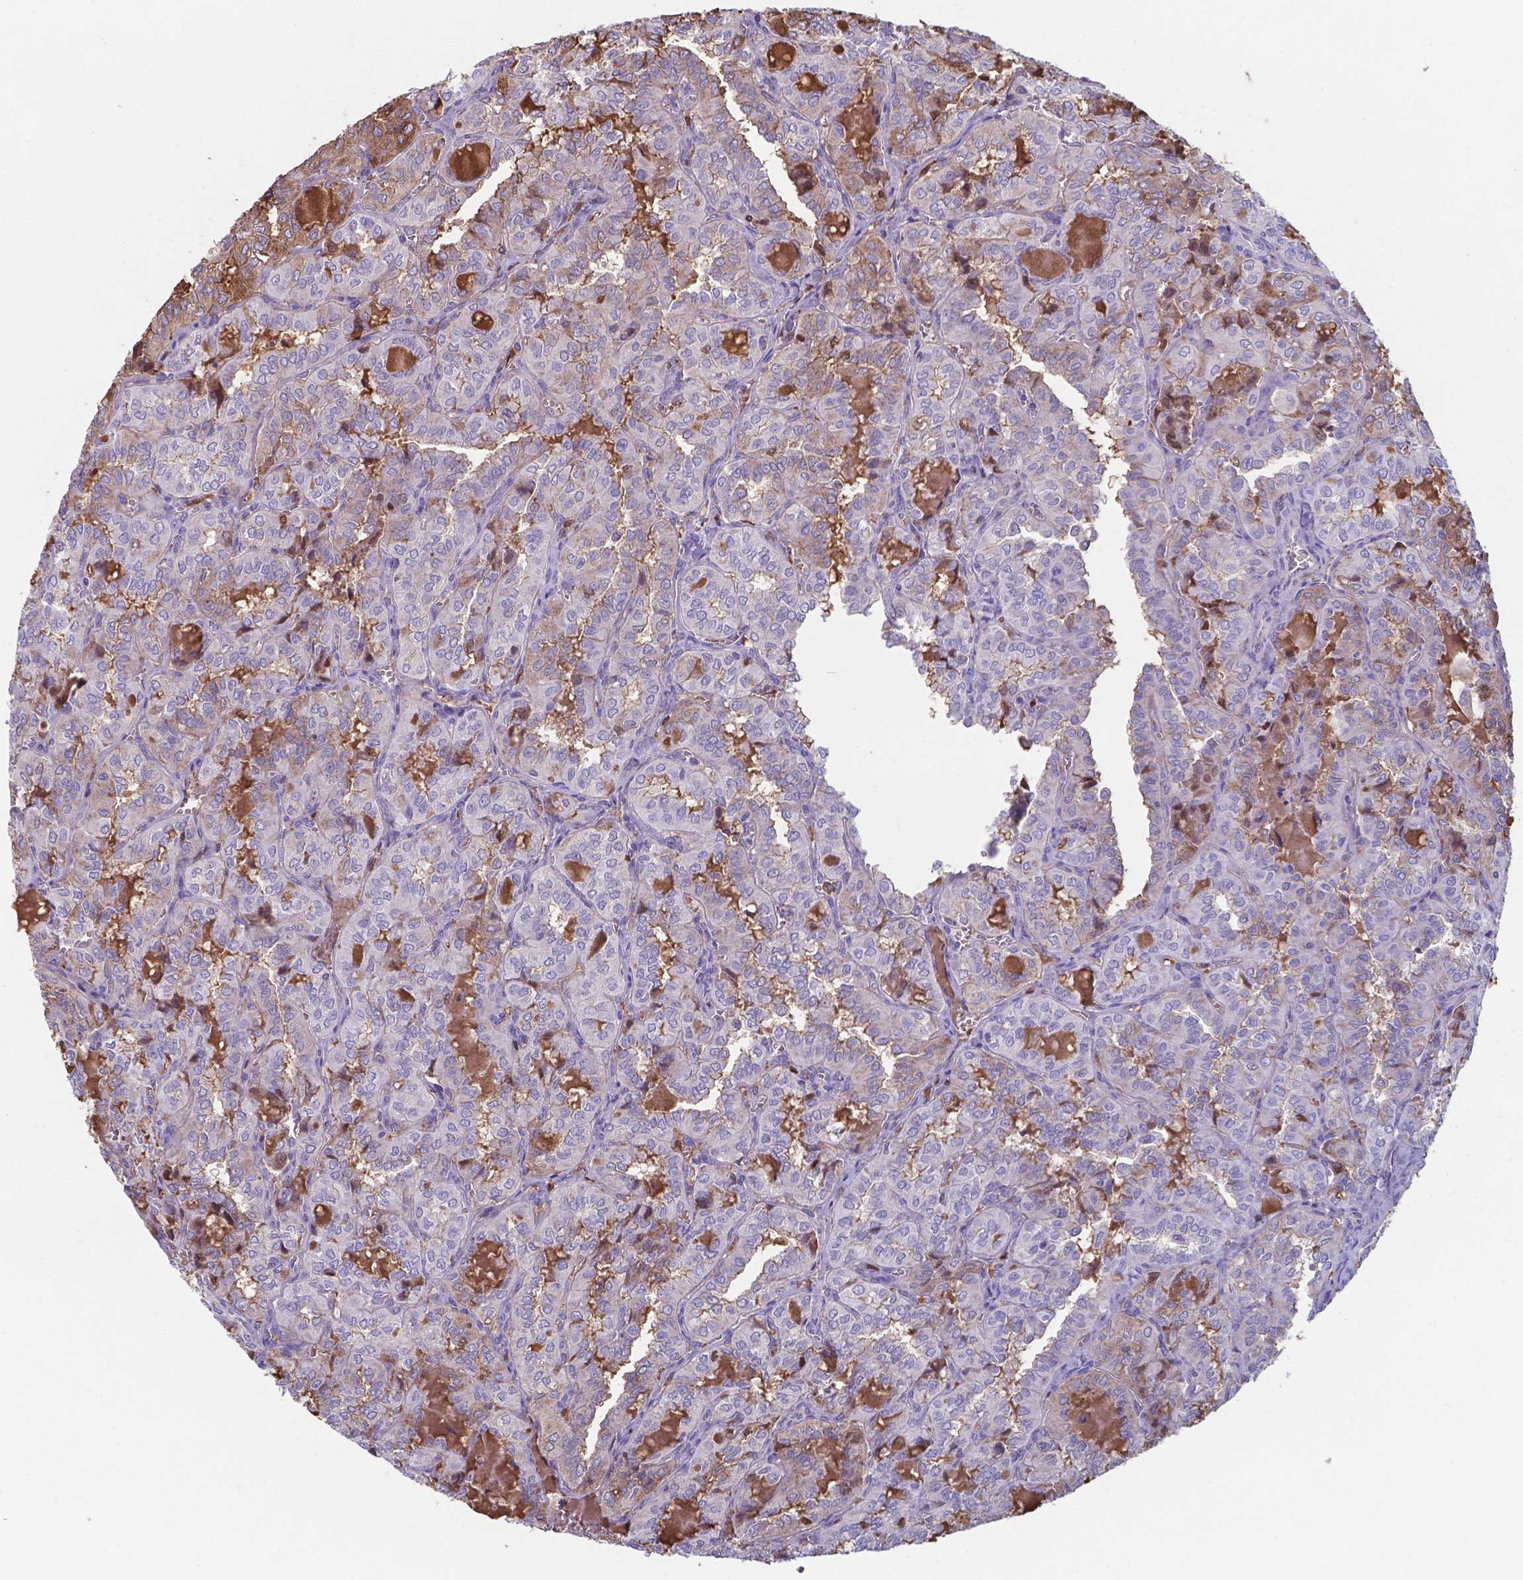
{"staining": {"intensity": "weak", "quantity": "<25%", "location": "cytoplasmic/membranous"}, "tissue": "thyroid cancer", "cell_type": "Tumor cells", "image_type": "cancer", "snomed": [{"axis": "morphology", "description": "Papillary adenocarcinoma, NOS"}, {"axis": "topography", "description": "Thyroid gland"}], "caption": "Immunohistochemical staining of human thyroid cancer (papillary adenocarcinoma) demonstrates no significant expression in tumor cells.", "gene": "SERPINA1", "patient": {"sex": "female", "age": 41}}